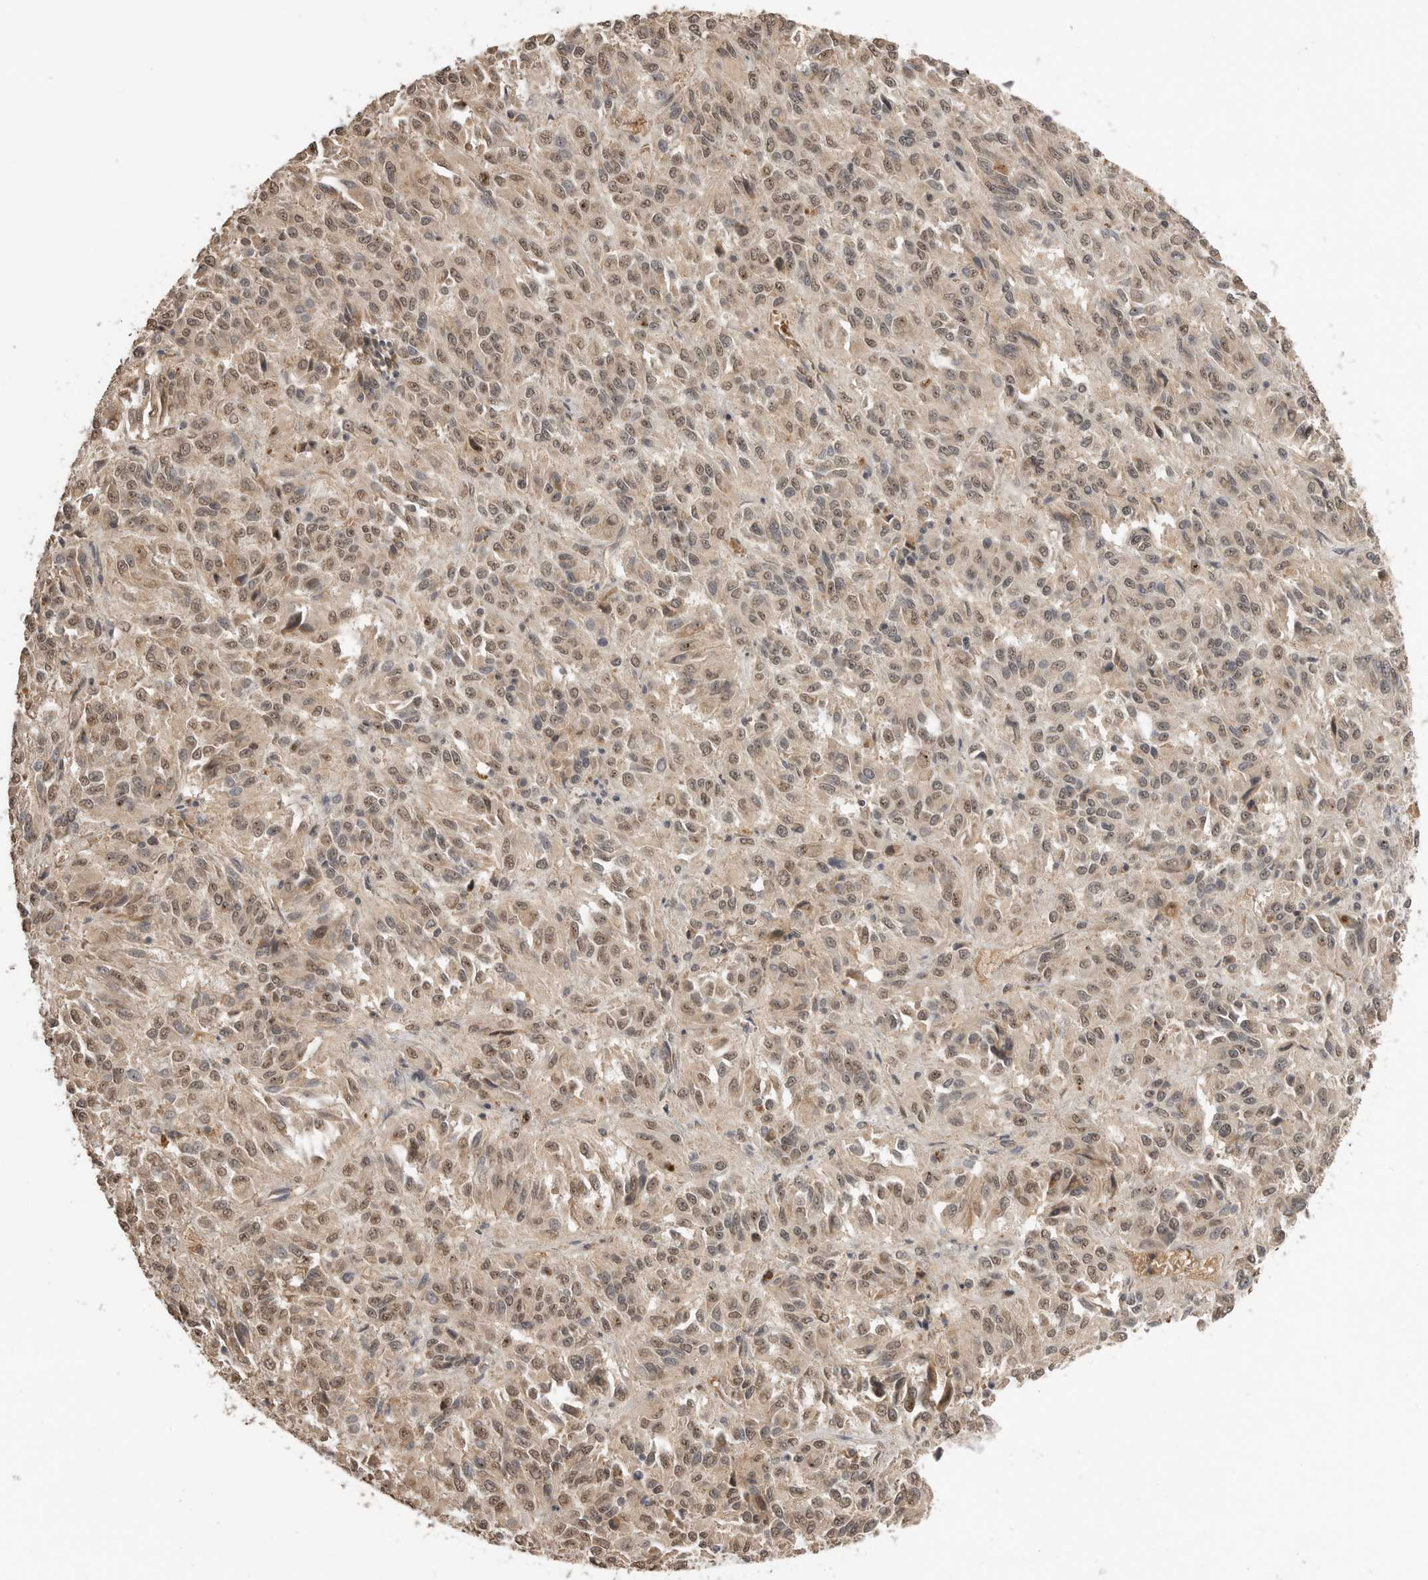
{"staining": {"intensity": "moderate", "quantity": ">75%", "location": "nuclear"}, "tissue": "melanoma", "cell_type": "Tumor cells", "image_type": "cancer", "snomed": [{"axis": "morphology", "description": "Malignant melanoma, Metastatic site"}, {"axis": "topography", "description": "Lung"}], "caption": "Immunohistochemistry (IHC) image of melanoma stained for a protein (brown), which demonstrates medium levels of moderate nuclear positivity in approximately >75% of tumor cells.", "gene": "ASPSCR1", "patient": {"sex": "male", "age": 64}}